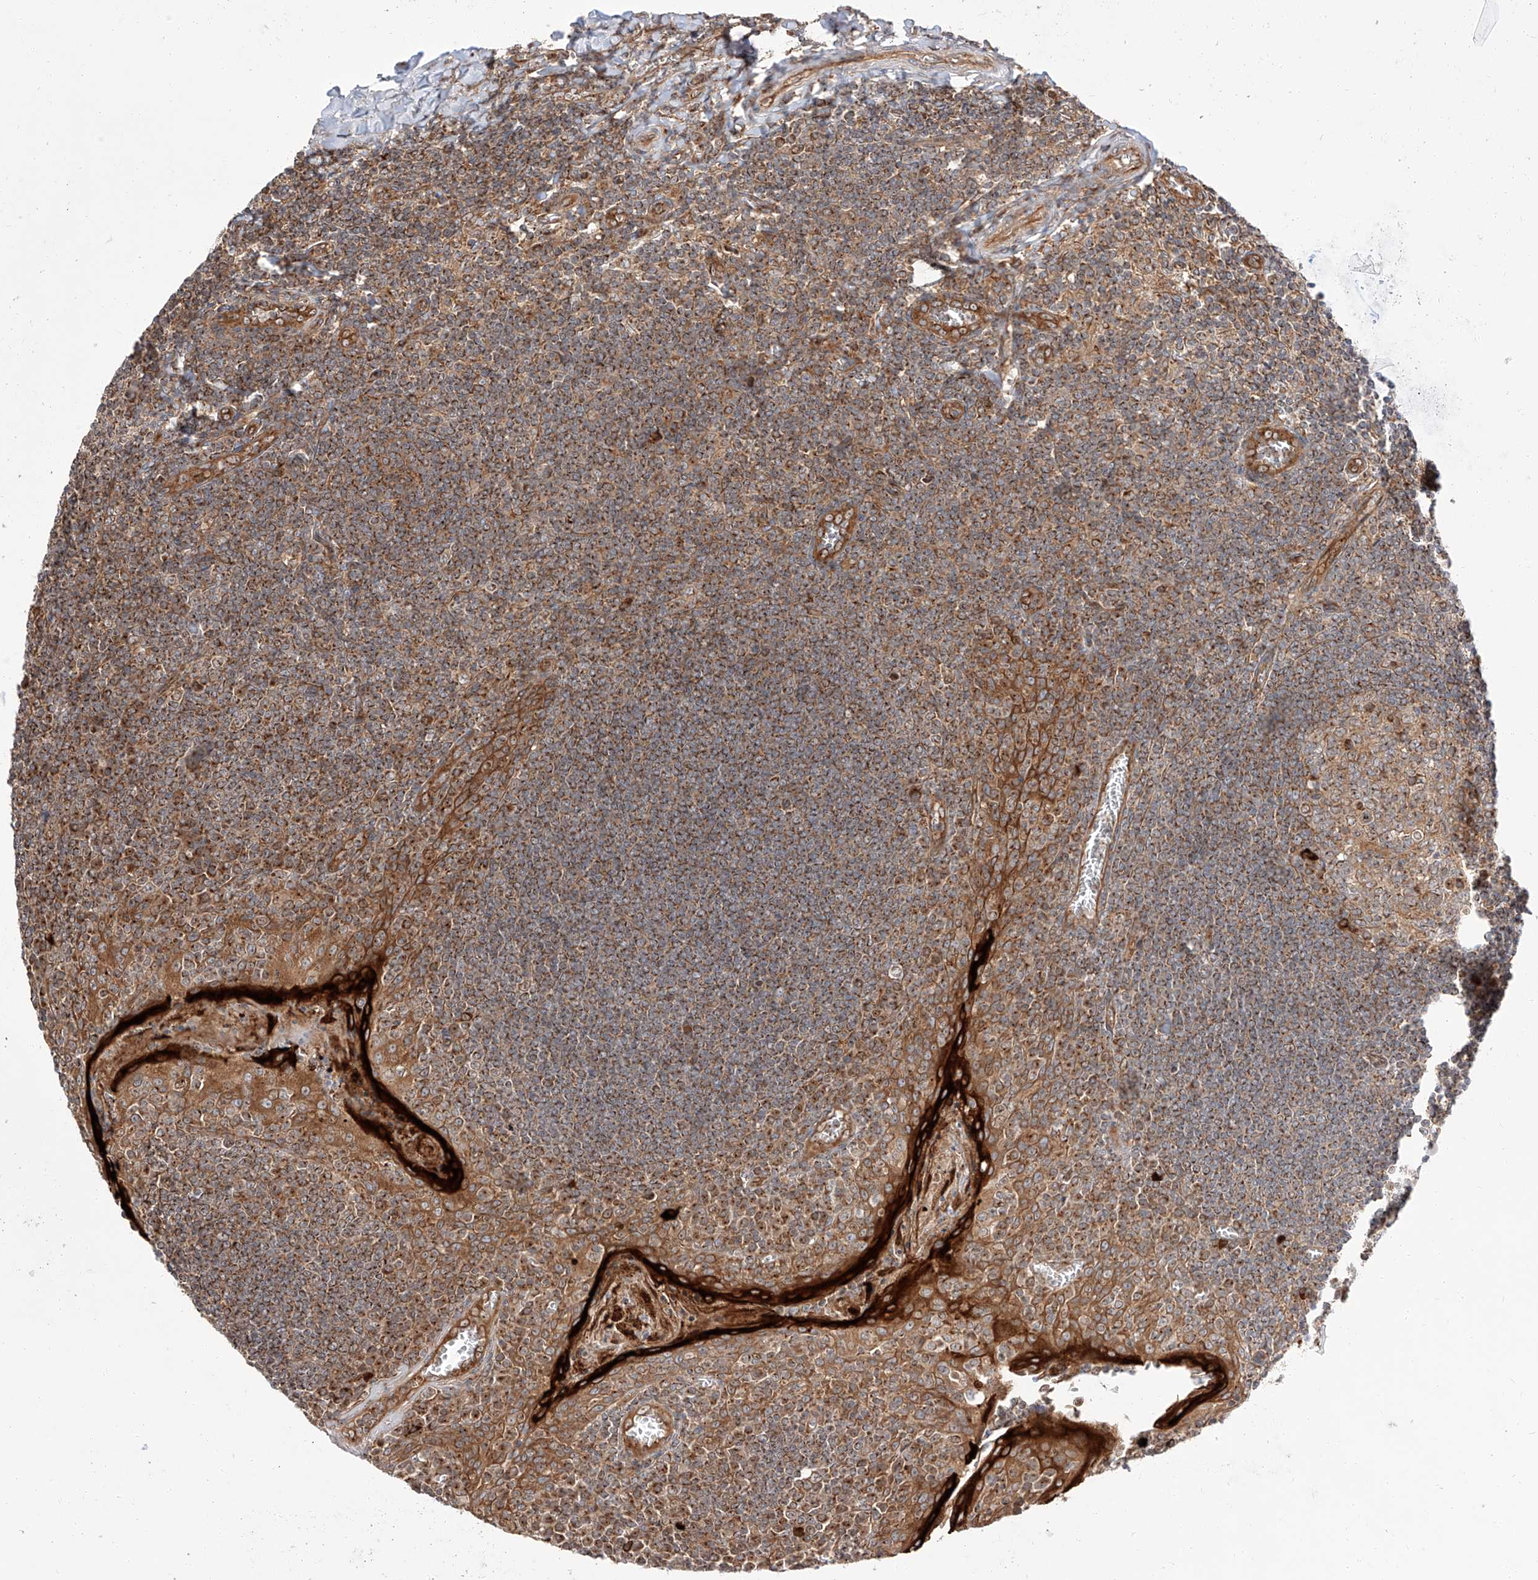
{"staining": {"intensity": "moderate", "quantity": ">75%", "location": "cytoplasmic/membranous"}, "tissue": "tonsil", "cell_type": "Germinal center cells", "image_type": "normal", "snomed": [{"axis": "morphology", "description": "Normal tissue, NOS"}, {"axis": "topography", "description": "Tonsil"}], "caption": "This micrograph shows normal tonsil stained with immunohistochemistry to label a protein in brown. The cytoplasmic/membranous of germinal center cells show moderate positivity for the protein. Nuclei are counter-stained blue.", "gene": "ISCA2", "patient": {"sex": "male", "age": 27}}